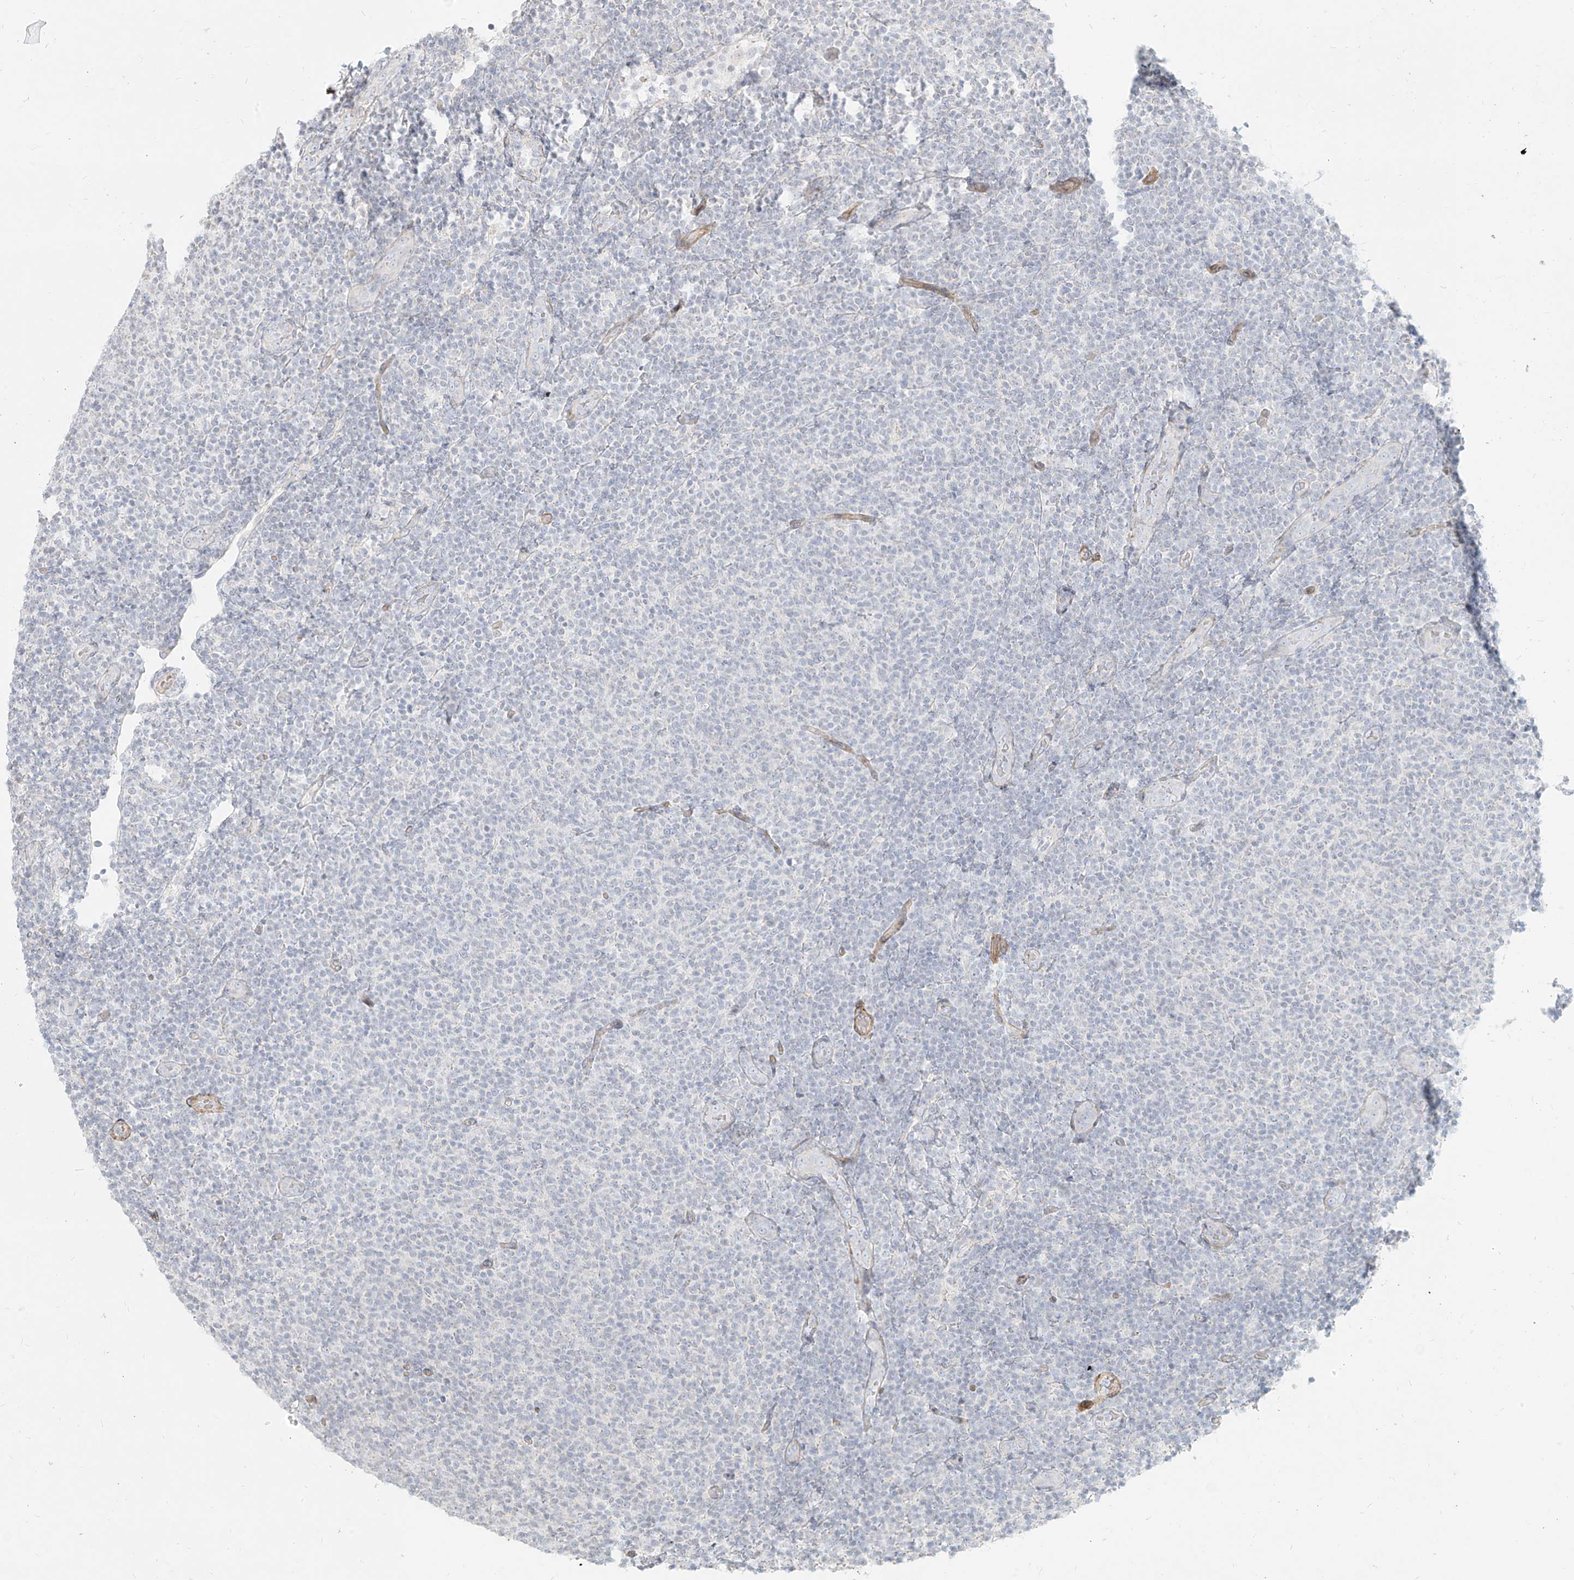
{"staining": {"intensity": "negative", "quantity": "none", "location": "none"}, "tissue": "lymphoma", "cell_type": "Tumor cells", "image_type": "cancer", "snomed": [{"axis": "morphology", "description": "Malignant lymphoma, non-Hodgkin's type, Low grade"}, {"axis": "topography", "description": "Lymph node"}], "caption": "There is no significant expression in tumor cells of low-grade malignant lymphoma, non-Hodgkin's type.", "gene": "ITPKB", "patient": {"sex": "male", "age": 66}}